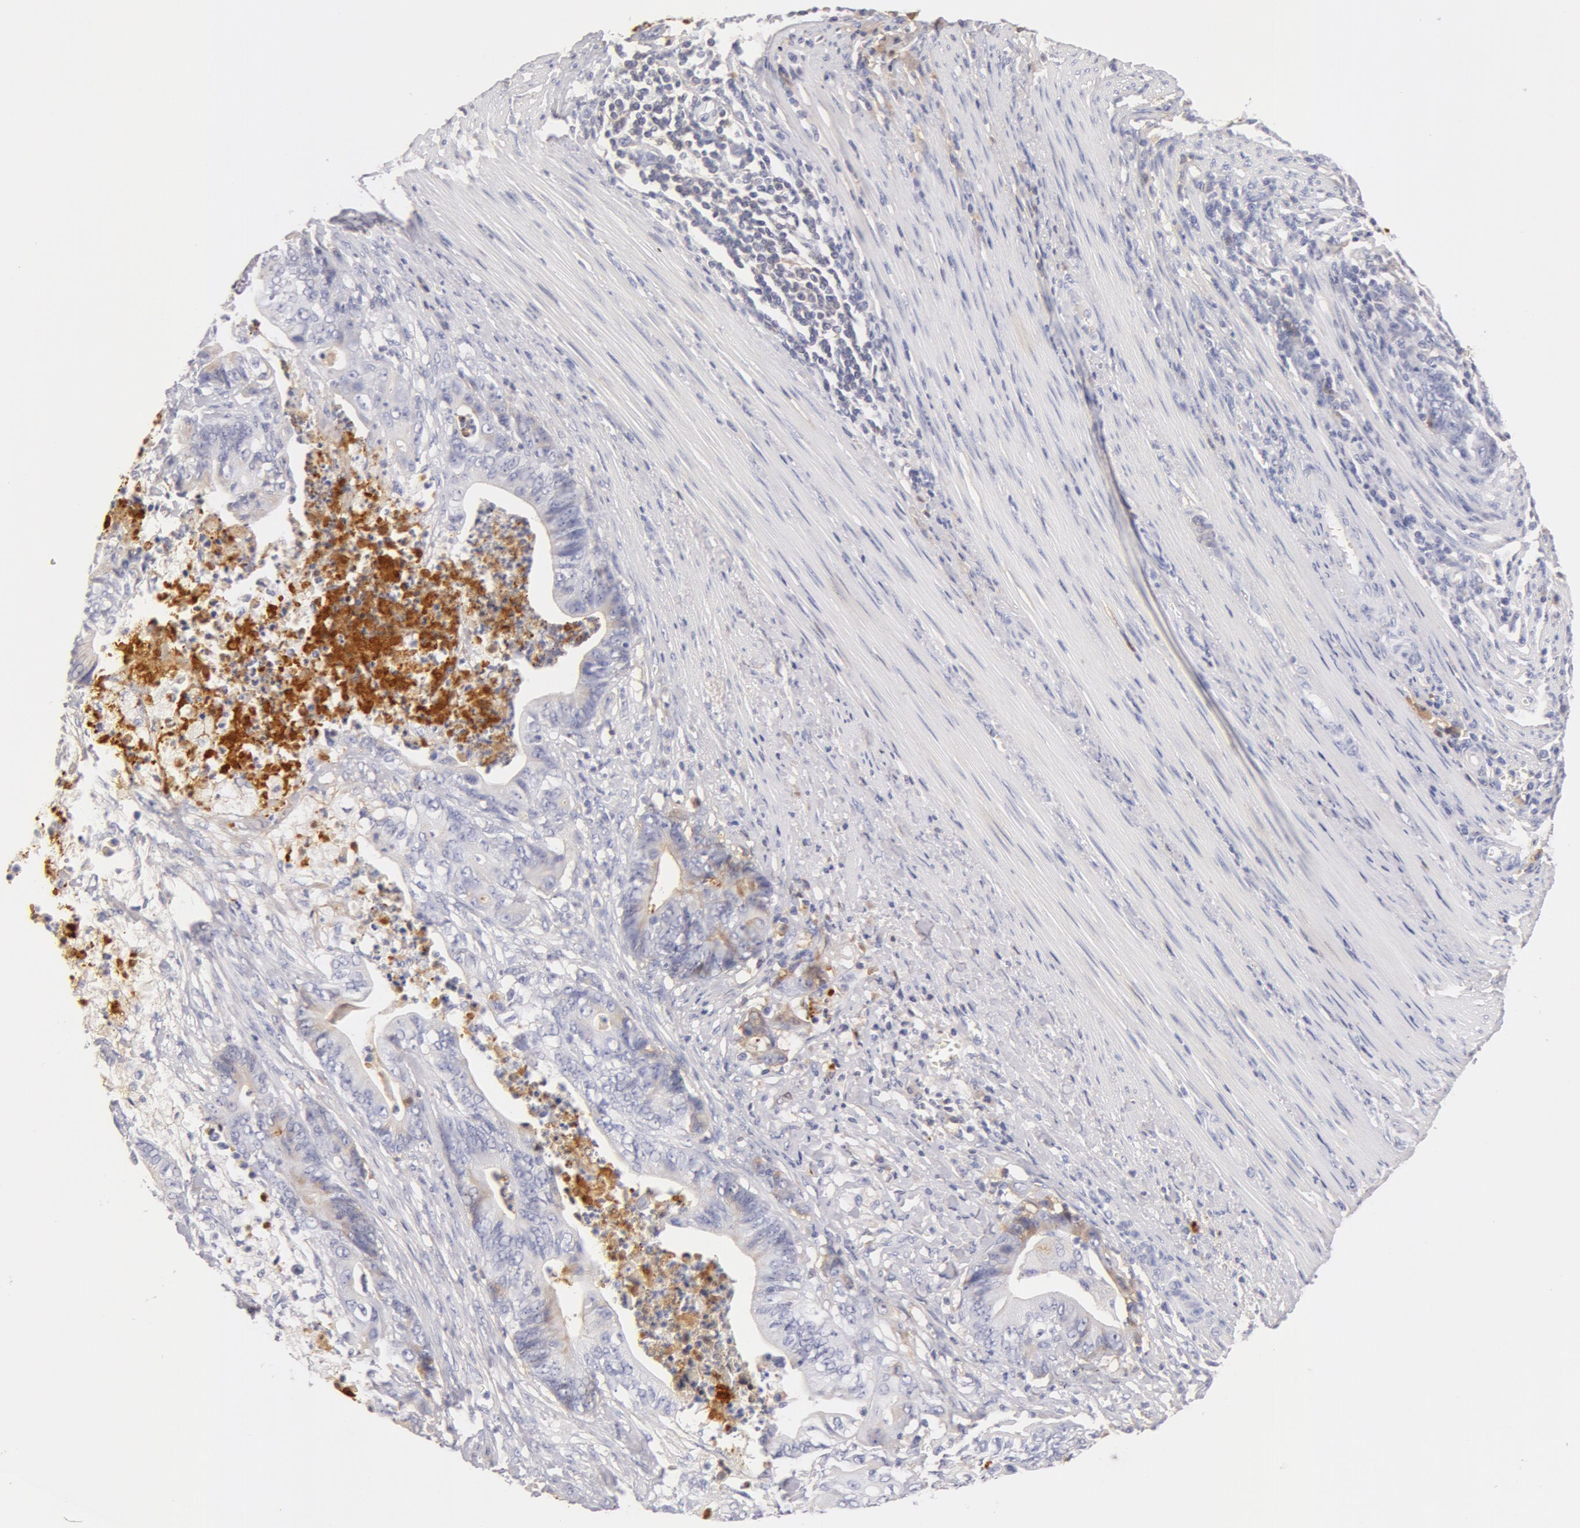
{"staining": {"intensity": "negative", "quantity": "none", "location": "none"}, "tissue": "stomach cancer", "cell_type": "Tumor cells", "image_type": "cancer", "snomed": [{"axis": "morphology", "description": "Adenocarcinoma, NOS"}, {"axis": "topography", "description": "Stomach, lower"}], "caption": "The immunohistochemistry (IHC) photomicrograph has no significant expression in tumor cells of stomach adenocarcinoma tissue.", "gene": "GC", "patient": {"sex": "female", "age": 86}}